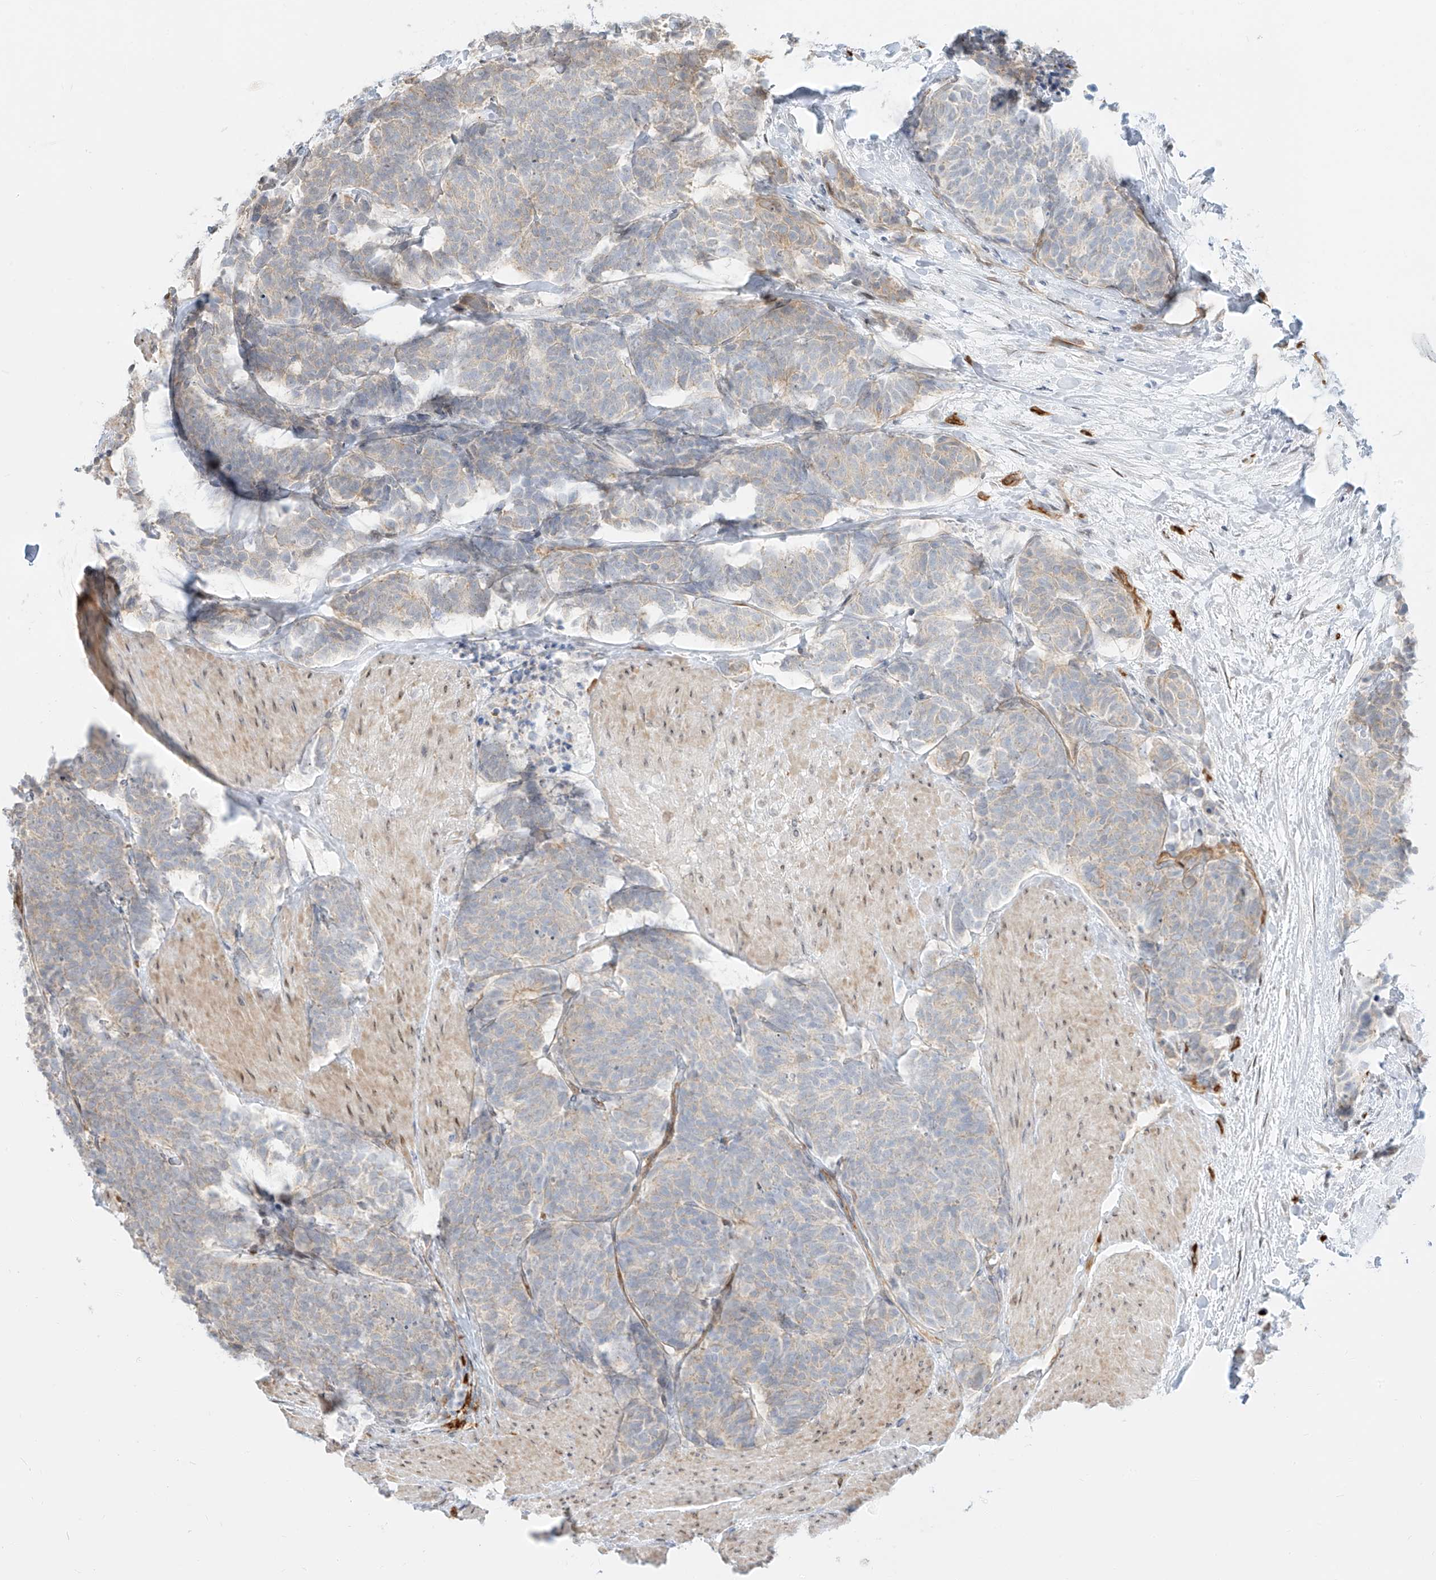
{"staining": {"intensity": "weak", "quantity": "<25%", "location": "cytoplasmic/membranous"}, "tissue": "carcinoid", "cell_type": "Tumor cells", "image_type": "cancer", "snomed": [{"axis": "morphology", "description": "Carcinoma, NOS"}, {"axis": "morphology", "description": "Carcinoid, malignant, NOS"}, {"axis": "topography", "description": "Urinary bladder"}], "caption": "A micrograph of carcinoma stained for a protein shows no brown staining in tumor cells. (DAB (3,3'-diaminobenzidine) immunohistochemistry (IHC) visualized using brightfield microscopy, high magnification).", "gene": "NHSL1", "patient": {"sex": "male", "age": 57}}